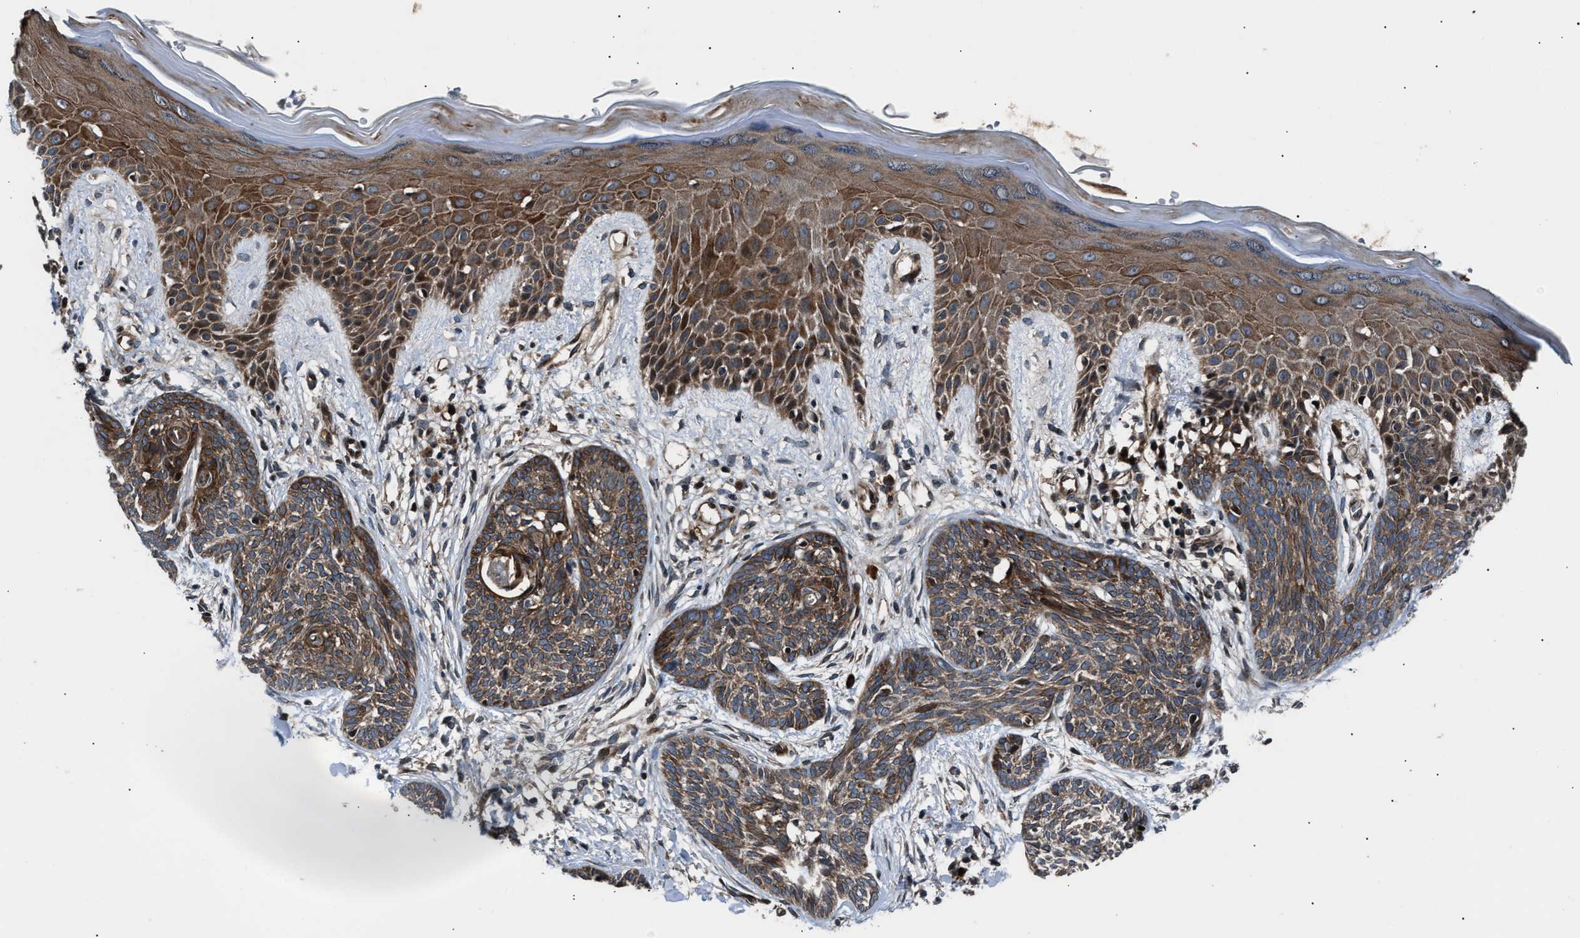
{"staining": {"intensity": "moderate", "quantity": ">75%", "location": "cytoplasmic/membranous"}, "tissue": "skin cancer", "cell_type": "Tumor cells", "image_type": "cancer", "snomed": [{"axis": "morphology", "description": "Basal cell carcinoma"}, {"axis": "topography", "description": "Skin"}], "caption": "DAB immunohistochemical staining of human skin cancer (basal cell carcinoma) reveals moderate cytoplasmic/membranous protein staining in approximately >75% of tumor cells.", "gene": "DYNC2I1", "patient": {"sex": "female", "age": 59}}